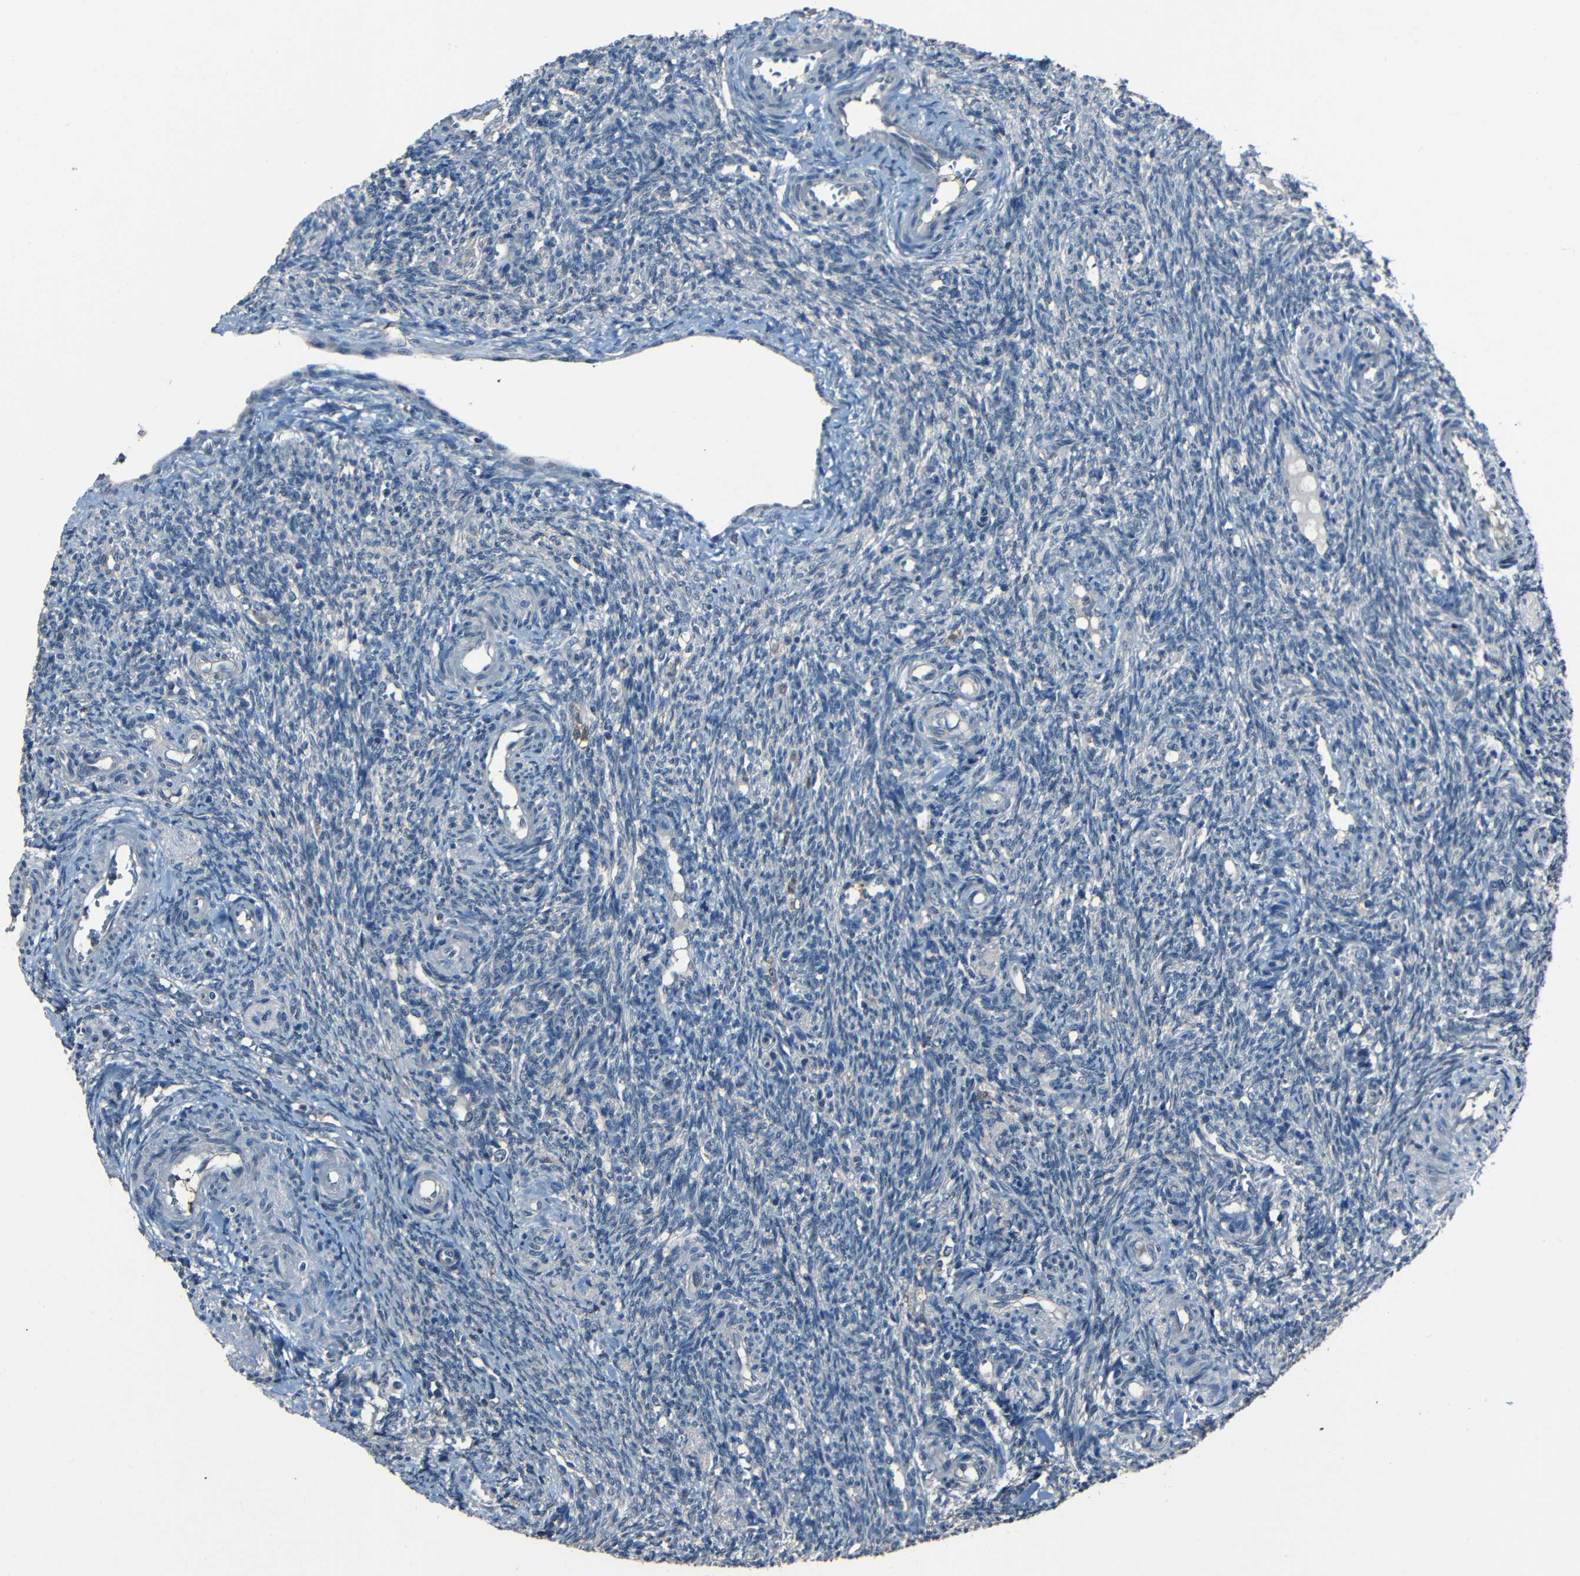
{"staining": {"intensity": "negative", "quantity": "none", "location": "none"}, "tissue": "ovary", "cell_type": "Ovarian stroma cells", "image_type": "normal", "snomed": [{"axis": "morphology", "description": "Normal tissue, NOS"}, {"axis": "topography", "description": "Ovary"}], "caption": "A high-resolution histopathology image shows IHC staining of benign ovary, which reveals no significant staining in ovarian stroma cells. (DAB (3,3'-diaminobenzidine) immunohistochemistry visualized using brightfield microscopy, high magnification).", "gene": "SLA", "patient": {"sex": "female", "age": 41}}